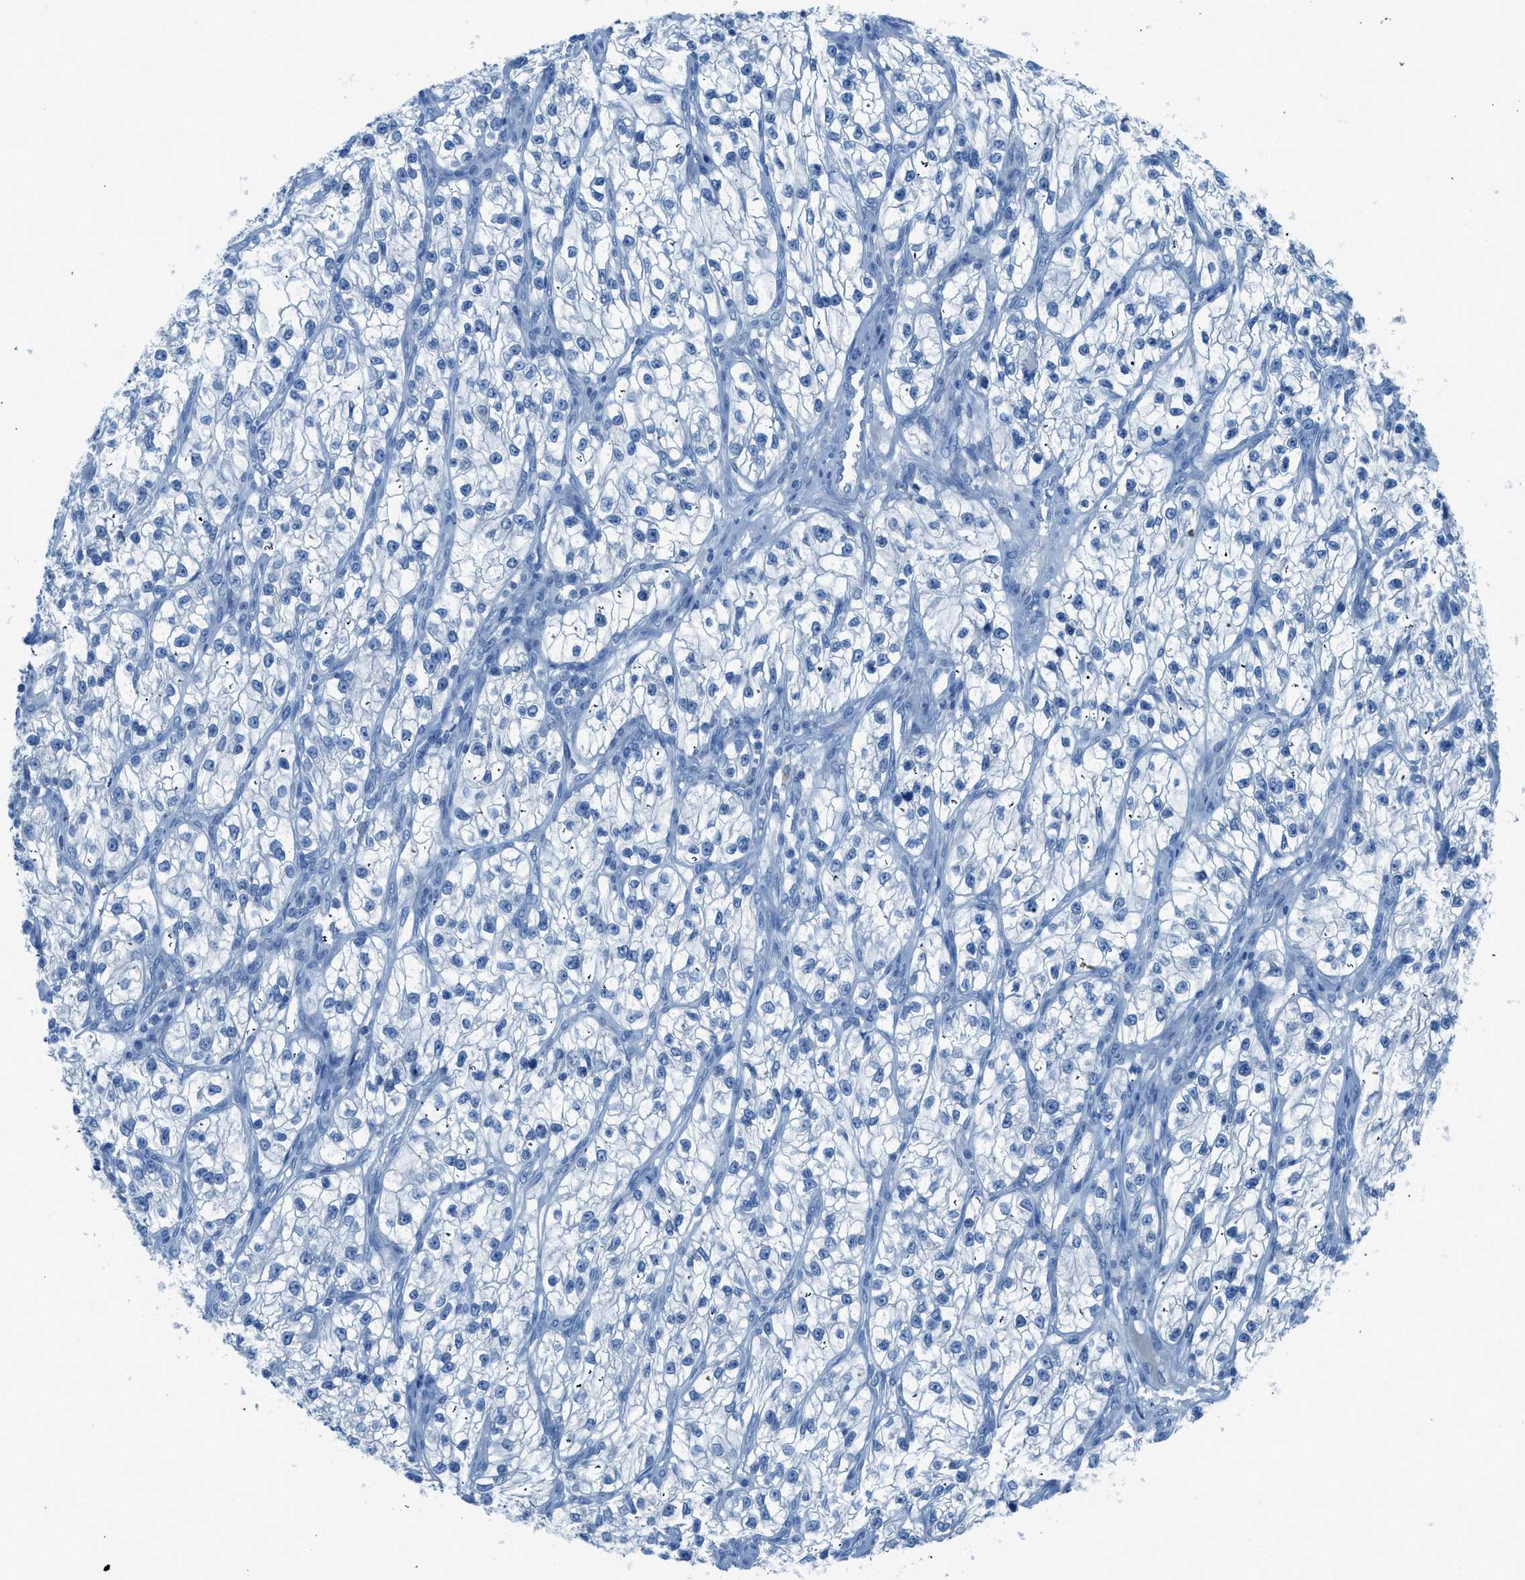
{"staining": {"intensity": "negative", "quantity": "none", "location": "none"}, "tissue": "renal cancer", "cell_type": "Tumor cells", "image_type": "cancer", "snomed": [{"axis": "morphology", "description": "Adenocarcinoma, NOS"}, {"axis": "topography", "description": "Kidney"}], "caption": "Tumor cells show no significant protein expression in renal adenocarcinoma.", "gene": "ACAN", "patient": {"sex": "female", "age": 57}}